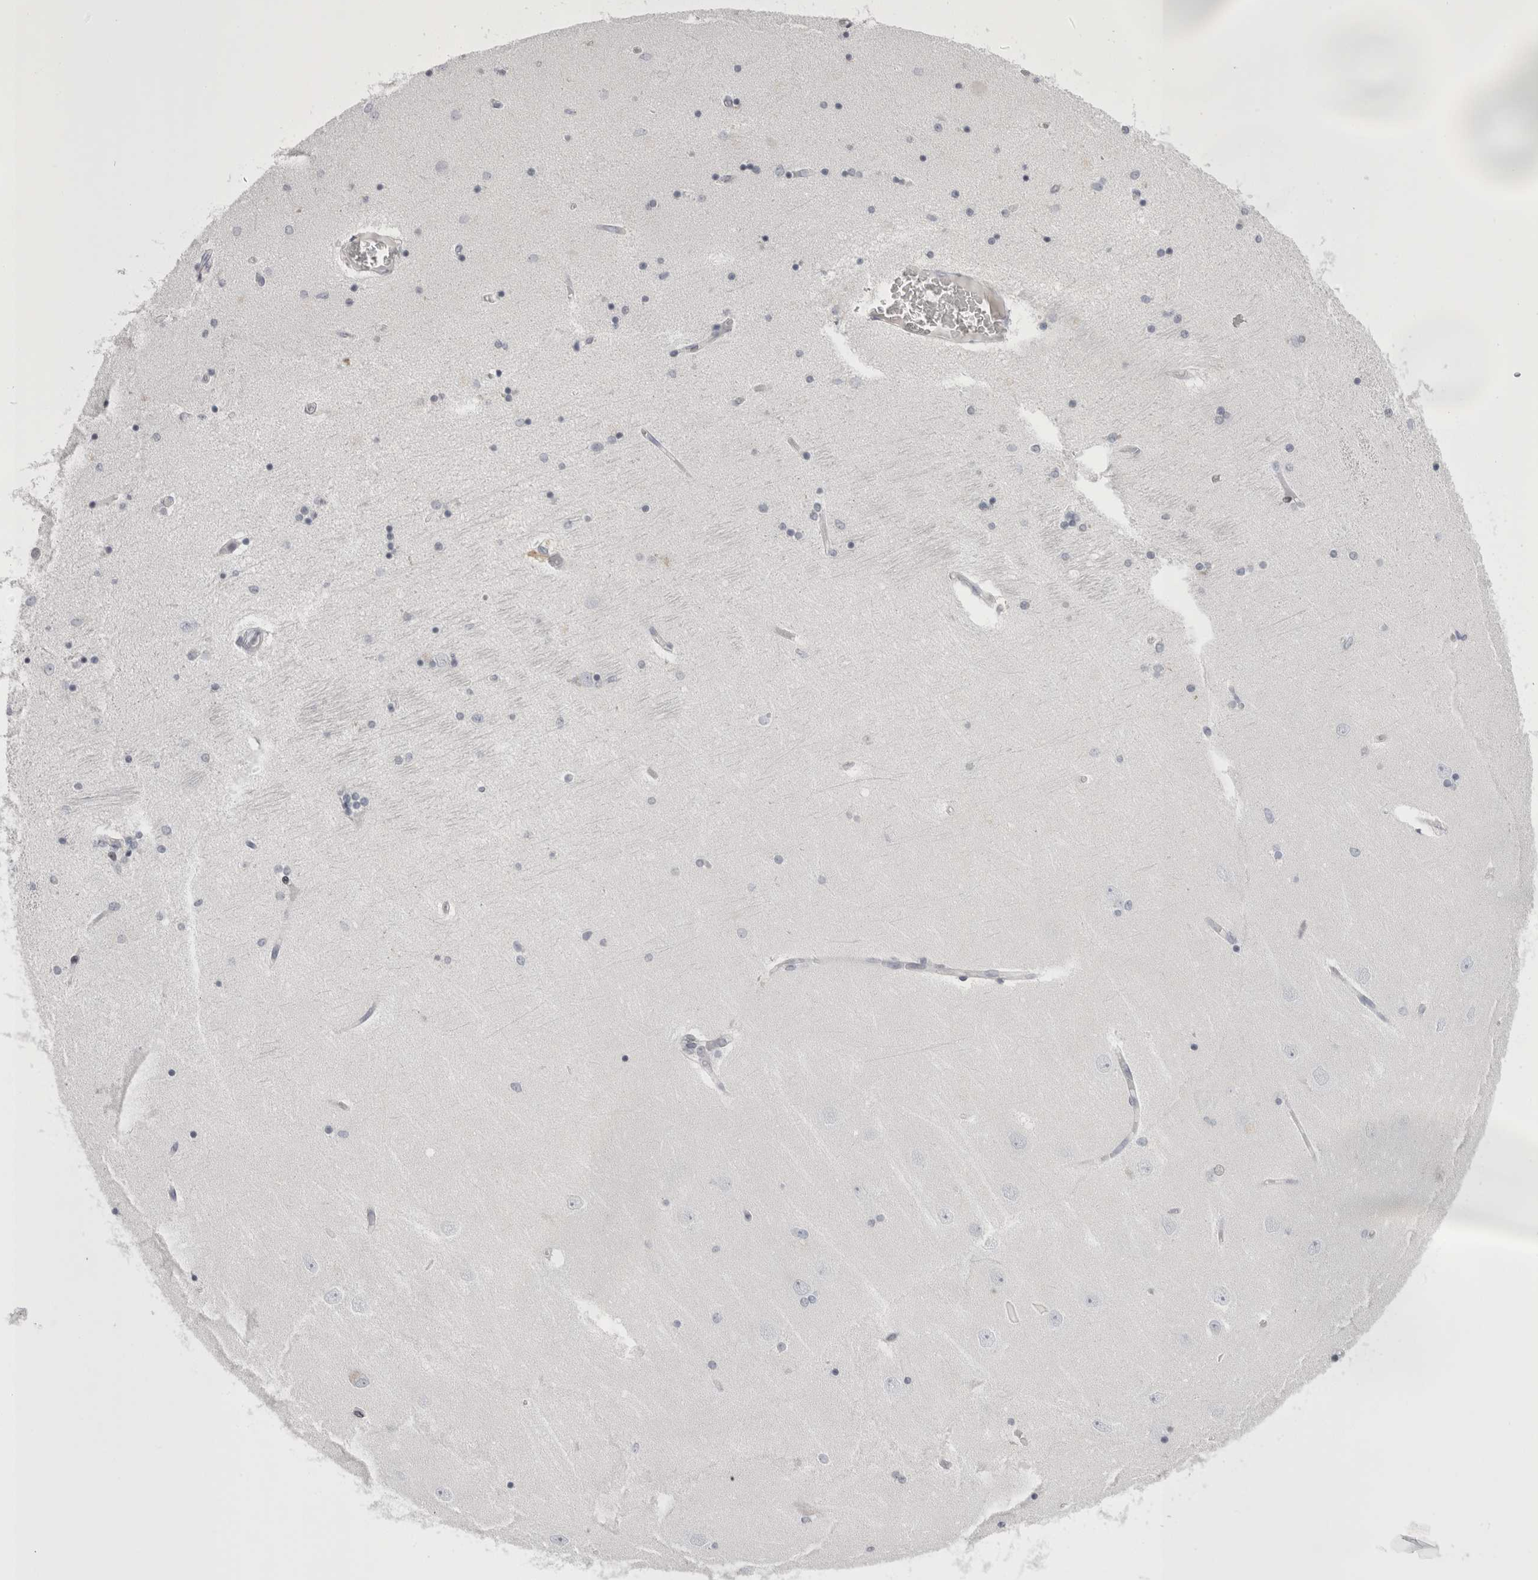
{"staining": {"intensity": "negative", "quantity": "none", "location": "none"}, "tissue": "hippocampus", "cell_type": "Glial cells", "image_type": "normal", "snomed": [{"axis": "morphology", "description": "Normal tissue, NOS"}, {"axis": "topography", "description": "Hippocampus"}], "caption": "The micrograph demonstrates no staining of glial cells in unremarkable hippocampus.", "gene": "FNDC8", "patient": {"sex": "female", "age": 54}}